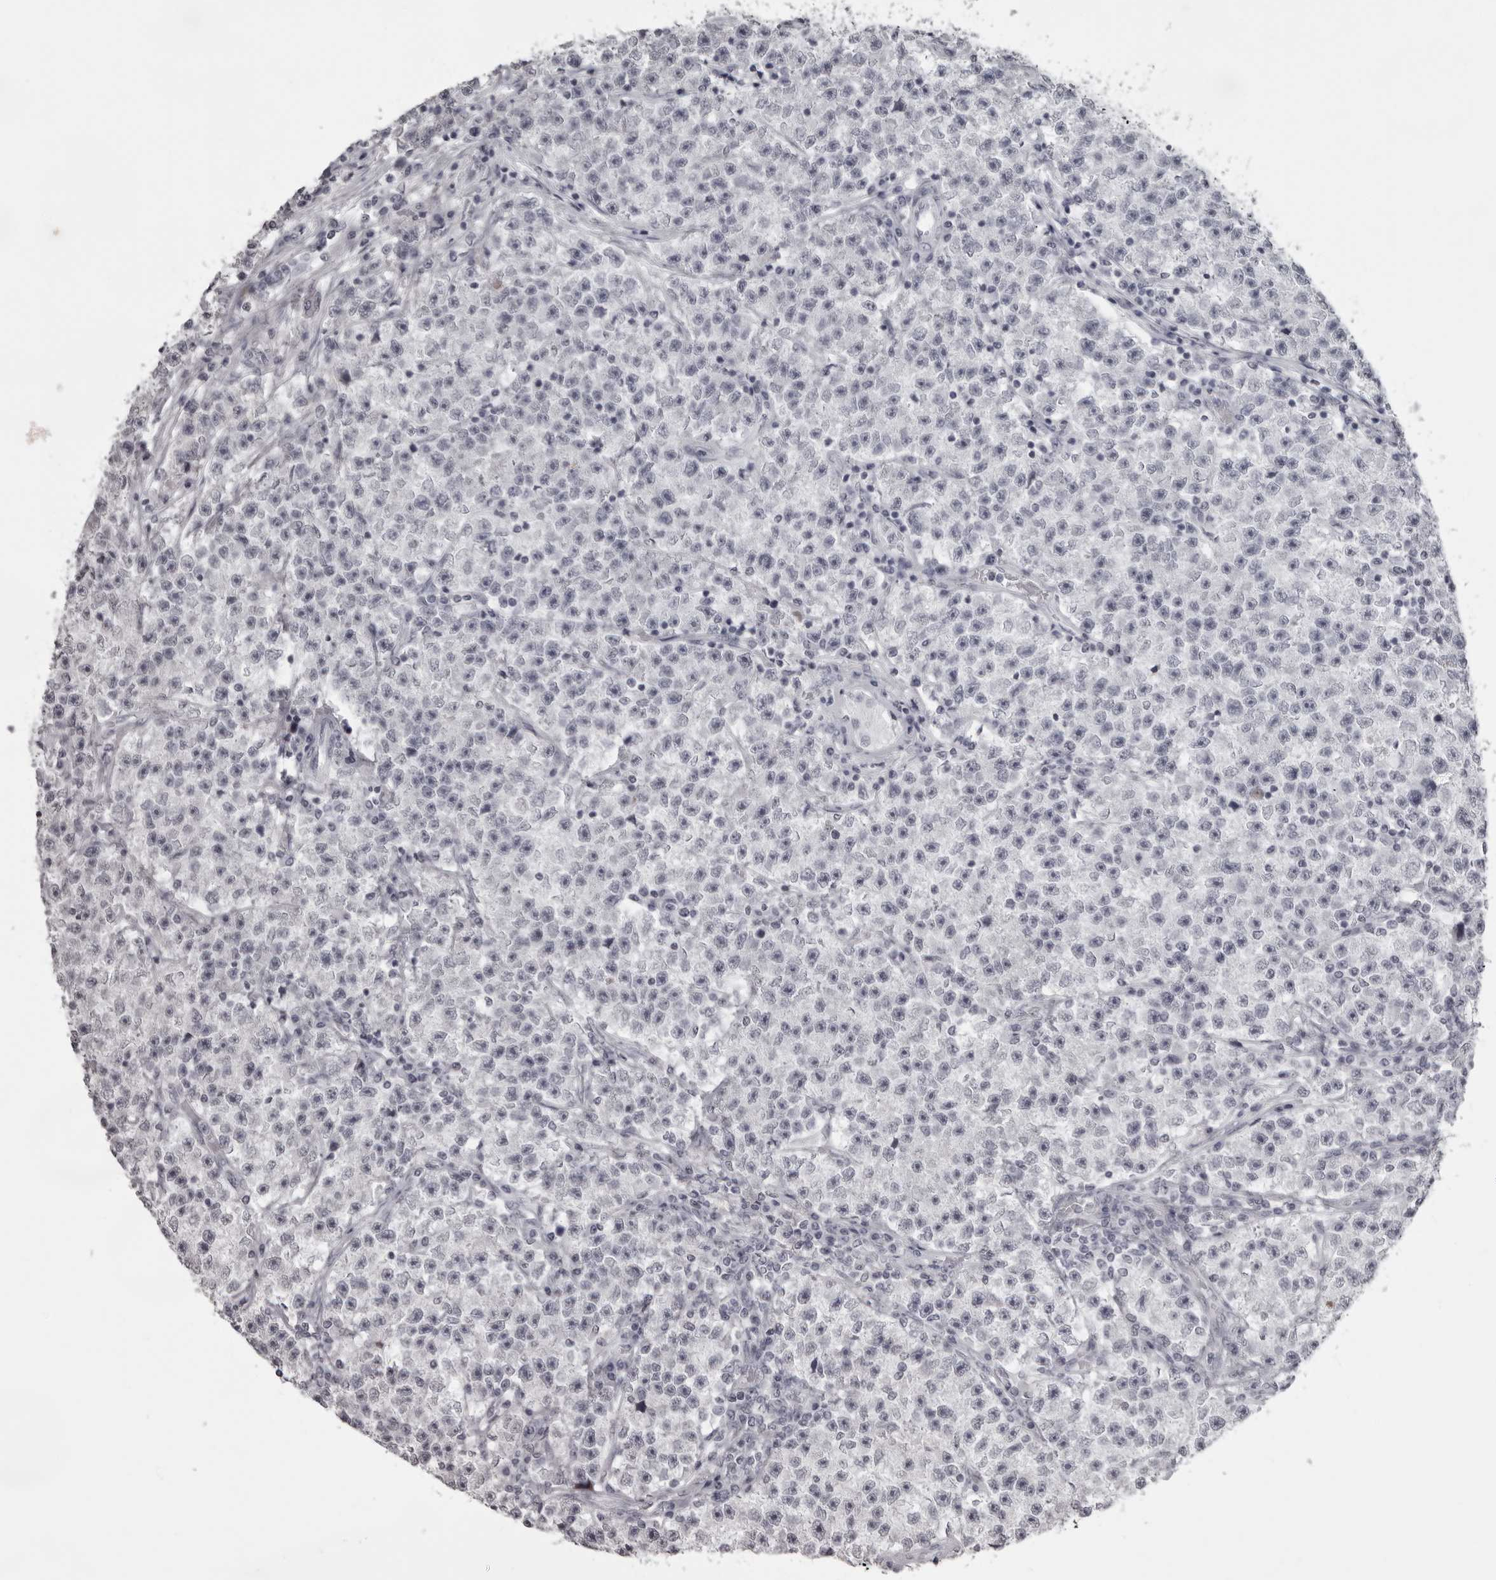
{"staining": {"intensity": "negative", "quantity": "none", "location": "none"}, "tissue": "testis cancer", "cell_type": "Tumor cells", "image_type": "cancer", "snomed": [{"axis": "morphology", "description": "Seminoma, NOS"}, {"axis": "topography", "description": "Testis"}], "caption": "Tumor cells are negative for brown protein staining in testis seminoma.", "gene": "NUDT18", "patient": {"sex": "male", "age": 22}}